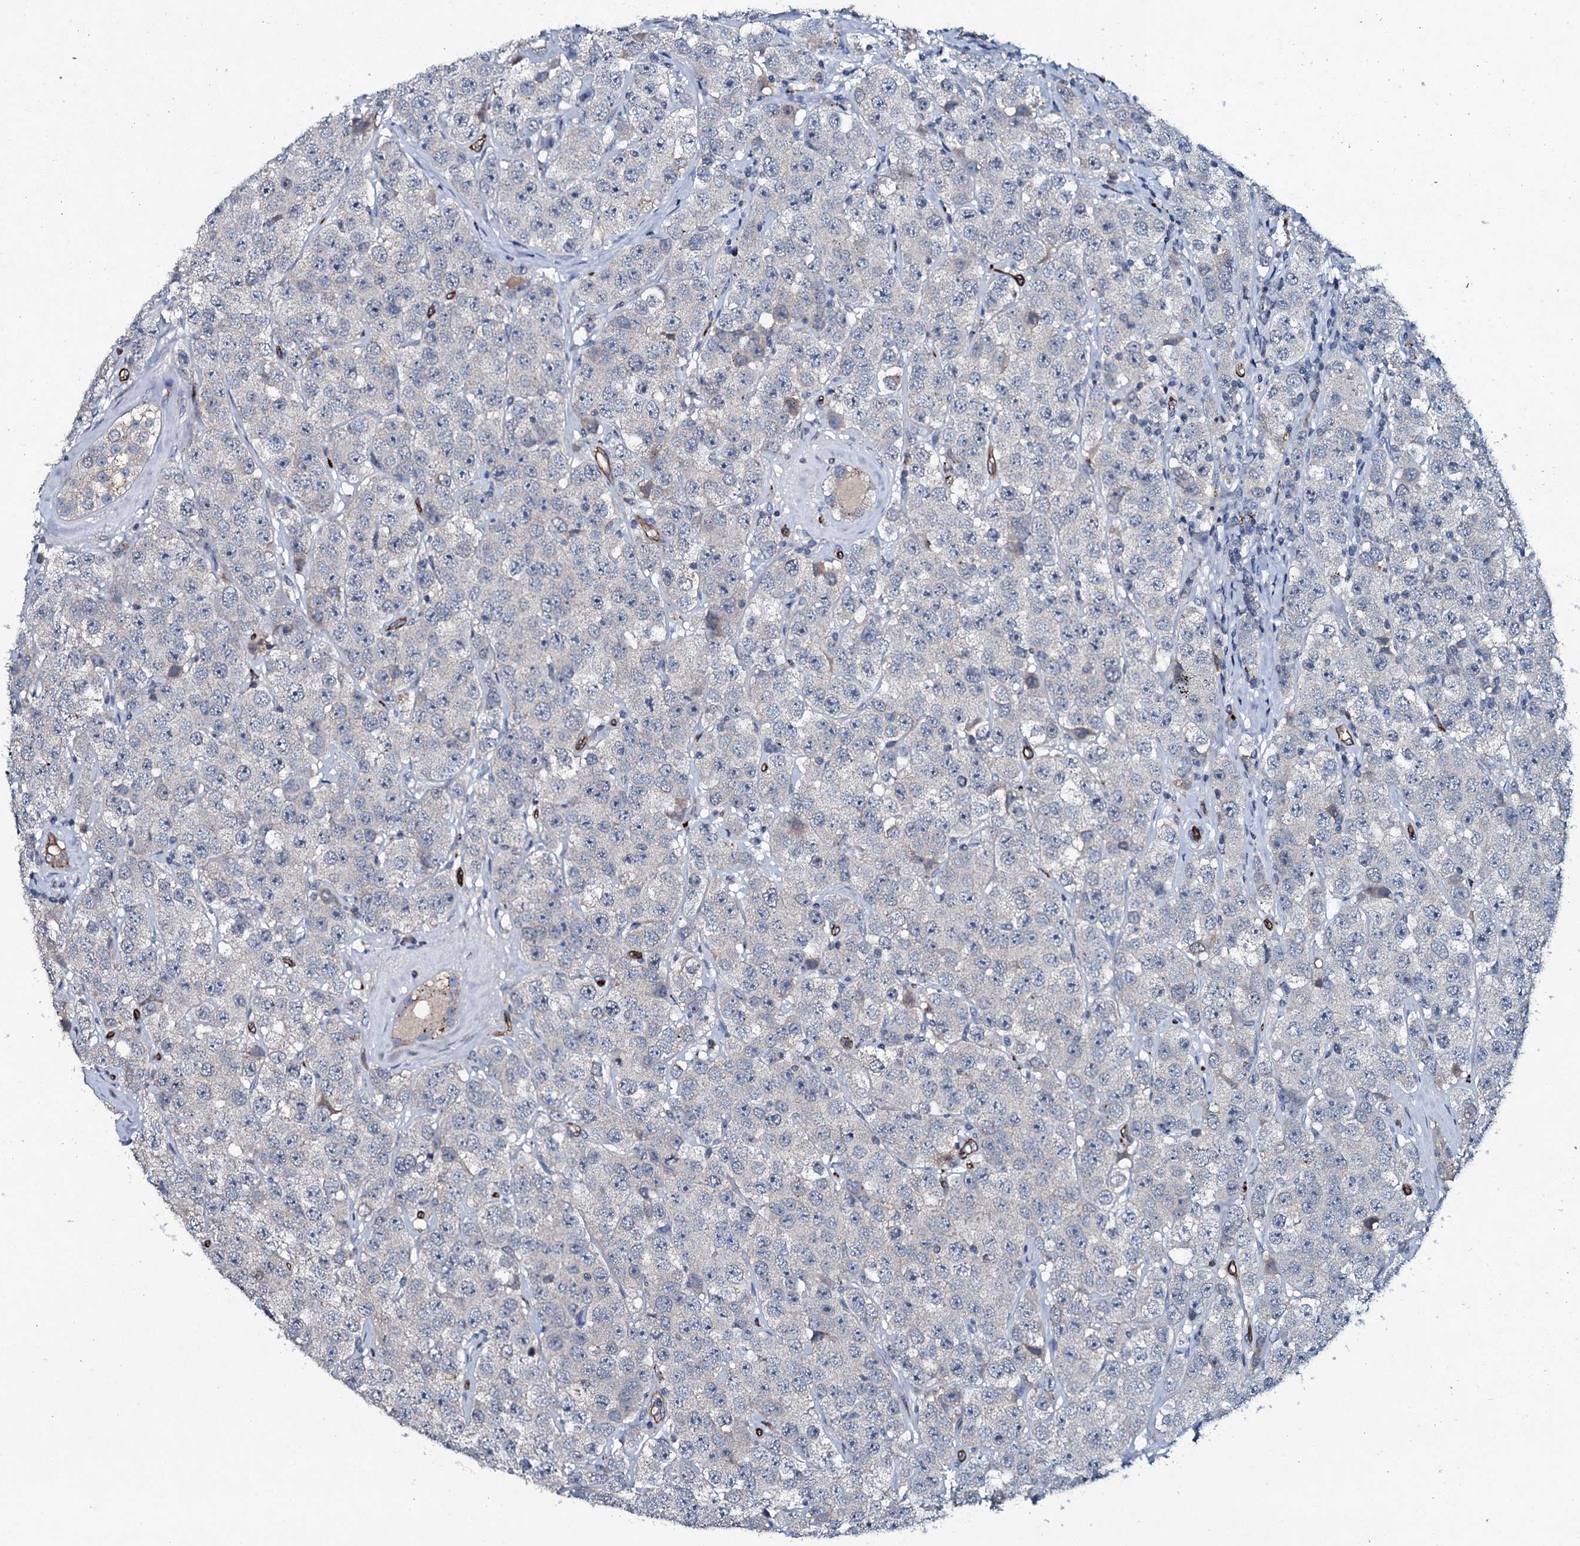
{"staining": {"intensity": "negative", "quantity": "none", "location": "none"}, "tissue": "testis cancer", "cell_type": "Tumor cells", "image_type": "cancer", "snomed": [{"axis": "morphology", "description": "Seminoma, NOS"}, {"axis": "topography", "description": "Testis"}], "caption": "Immunohistochemistry (IHC) micrograph of neoplastic tissue: human testis cancer stained with DAB (3,3'-diaminobenzidine) displays no significant protein staining in tumor cells. The staining is performed using DAB (3,3'-diaminobenzidine) brown chromogen with nuclei counter-stained in using hematoxylin.", "gene": "CLEC14A", "patient": {"sex": "male", "age": 28}}